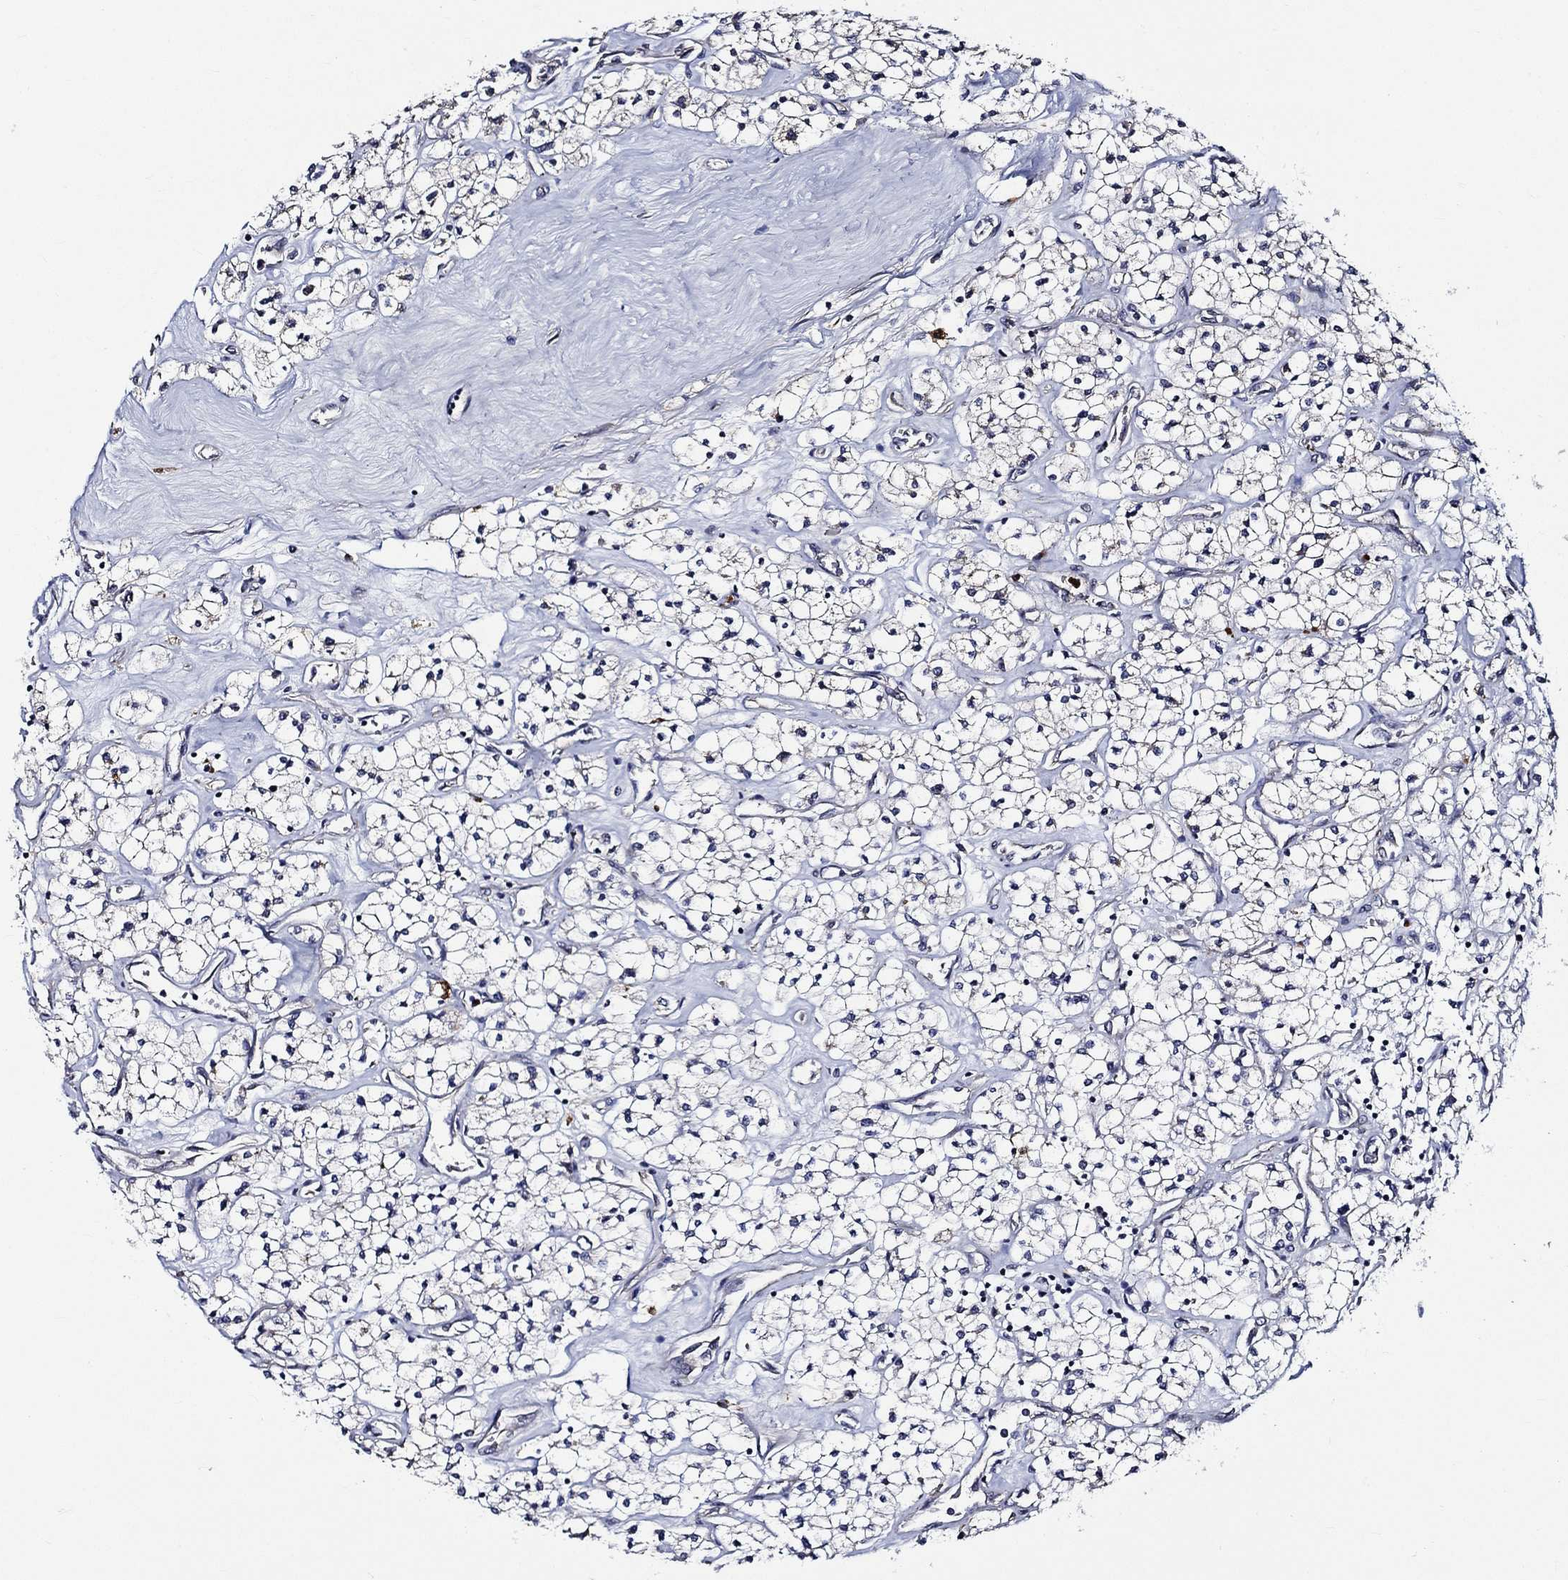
{"staining": {"intensity": "negative", "quantity": "none", "location": "none"}, "tissue": "renal cancer", "cell_type": "Tumor cells", "image_type": "cancer", "snomed": [{"axis": "morphology", "description": "Adenocarcinoma, NOS"}, {"axis": "topography", "description": "Kidney"}], "caption": "An image of human renal adenocarcinoma is negative for staining in tumor cells. (DAB (3,3'-diaminobenzidine) immunohistochemistry, high magnification).", "gene": "KIF20B", "patient": {"sex": "male", "age": 80}}